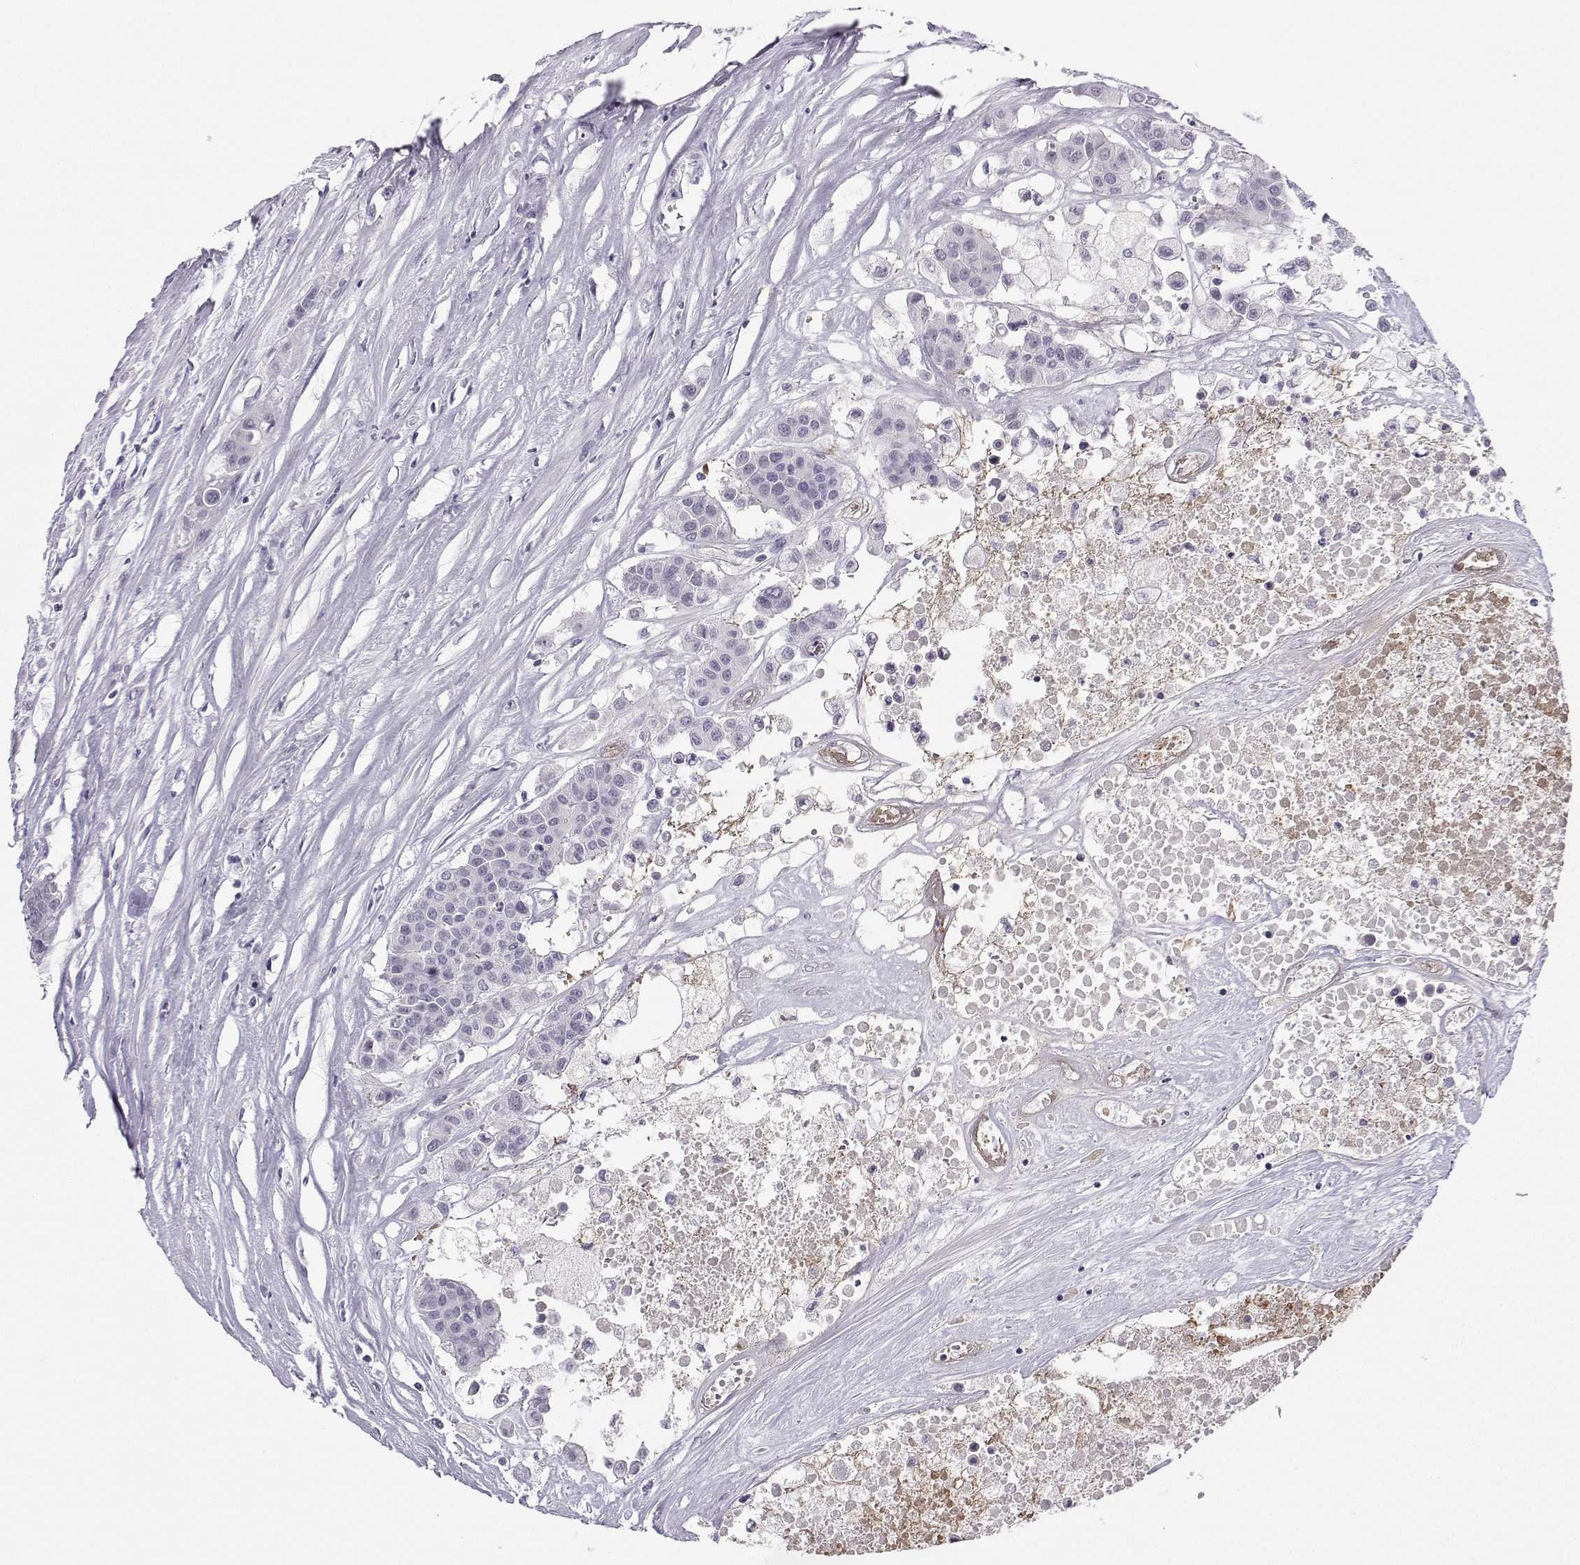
{"staining": {"intensity": "negative", "quantity": "none", "location": "none"}, "tissue": "carcinoid", "cell_type": "Tumor cells", "image_type": "cancer", "snomed": [{"axis": "morphology", "description": "Carcinoid, malignant, NOS"}, {"axis": "topography", "description": "Colon"}], "caption": "A high-resolution histopathology image shows IHC staining of carcinoid (malignant), which exhibits no significant expression in tumor cells.", "gene": "LHX1", "patient": {"sex": "male", "age": 81}}